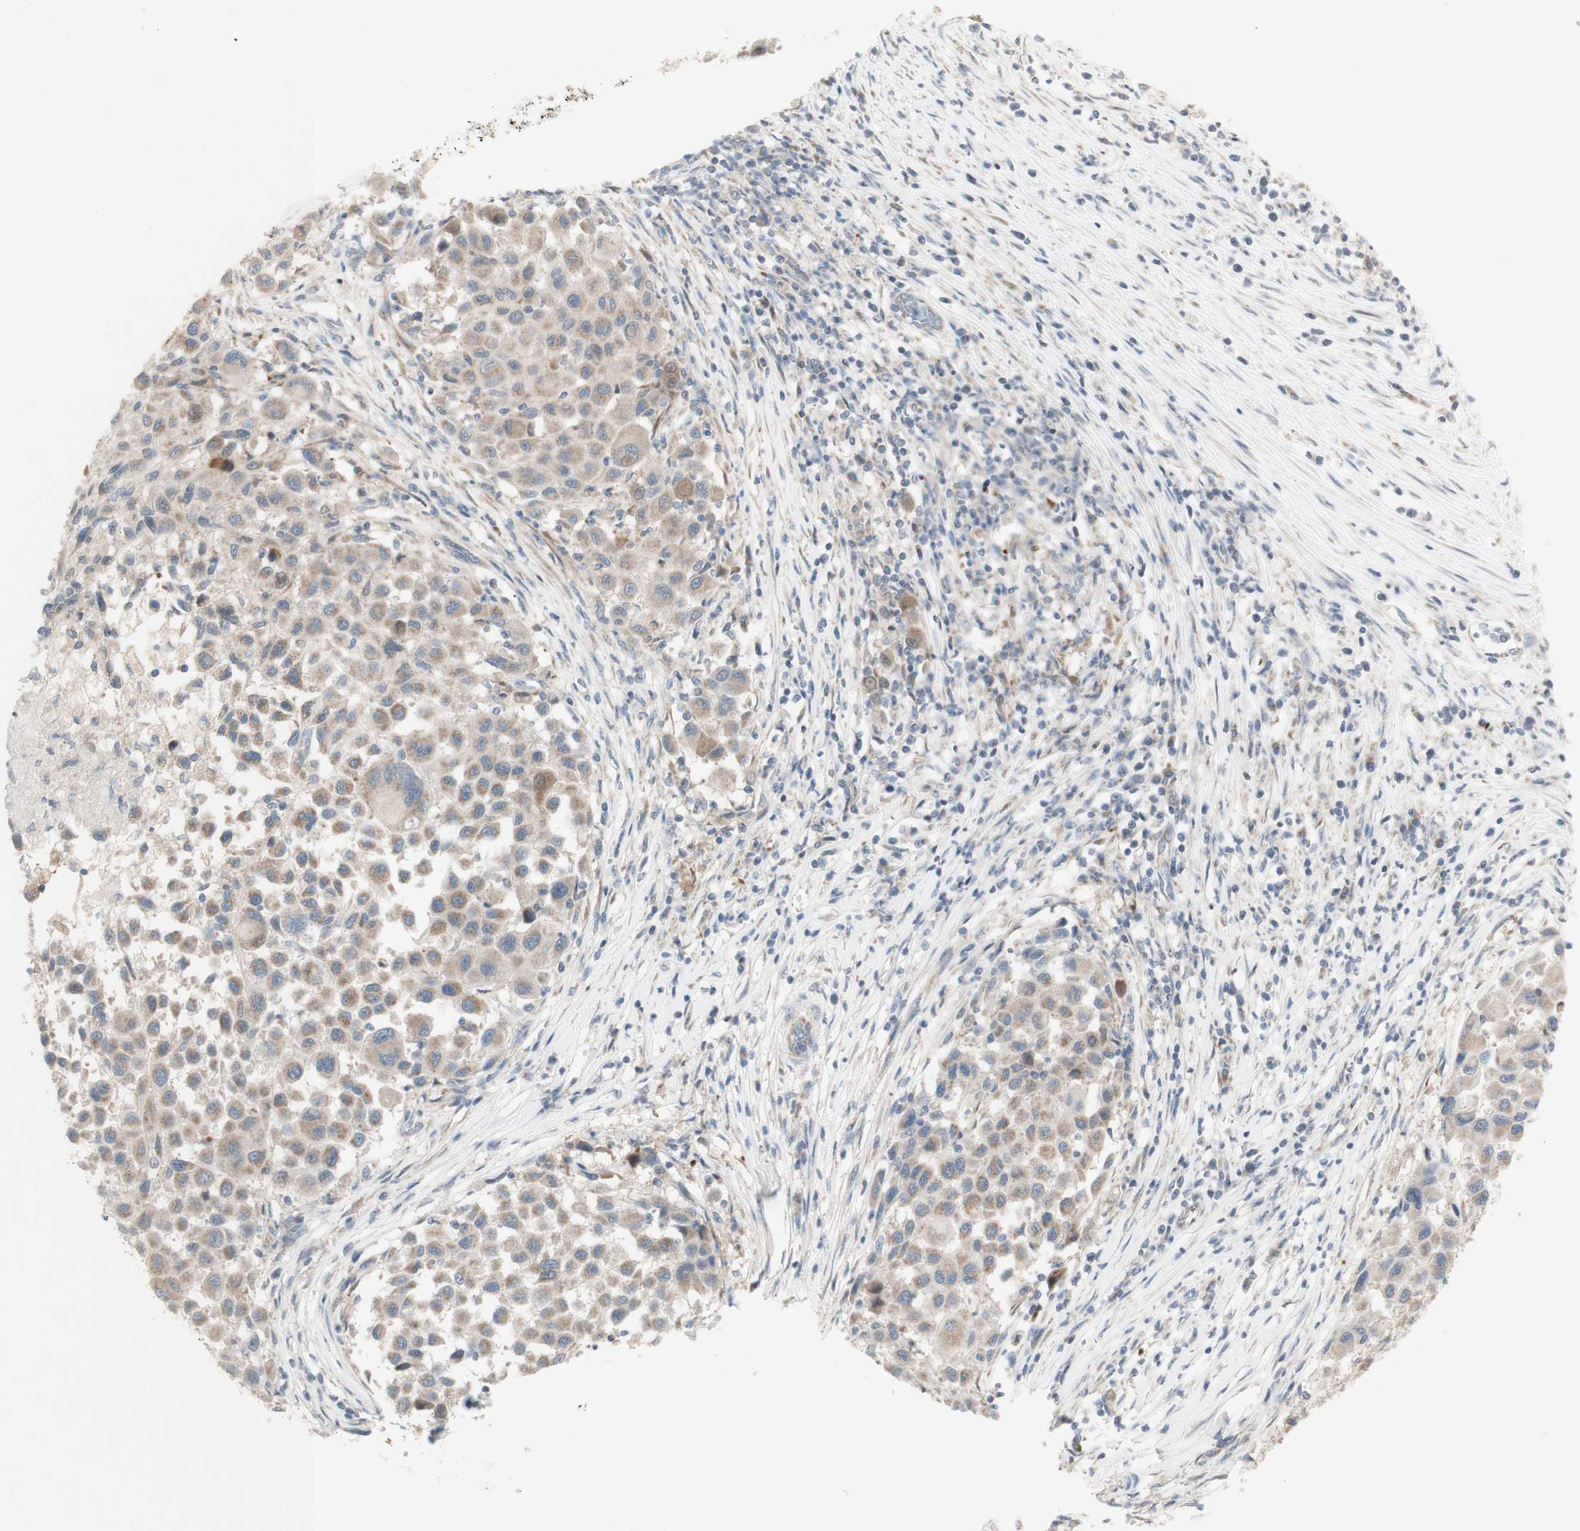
{"staining": {"intensity": "weak", "quantity": ">75%", "location": "cytoplasmic/membranous"}, "tissue": "melanoma", "cell_type": "Tumor cells", "image_type": "cancer", "snomed": [{"axis": "morphology", "description": "Malignant melanoma, Metastatic site"}, {"axis": "topography", "description": "Lymph node"}], "caption": "Malignant melanoma (metastatic site) tissue displays weak cytoplasmic/membranous expression in about >75% of tumor cells, visualized by immunohistochemistry.", "gene": "C3orf52", "patient": {"sex": "male", "age": 61}}